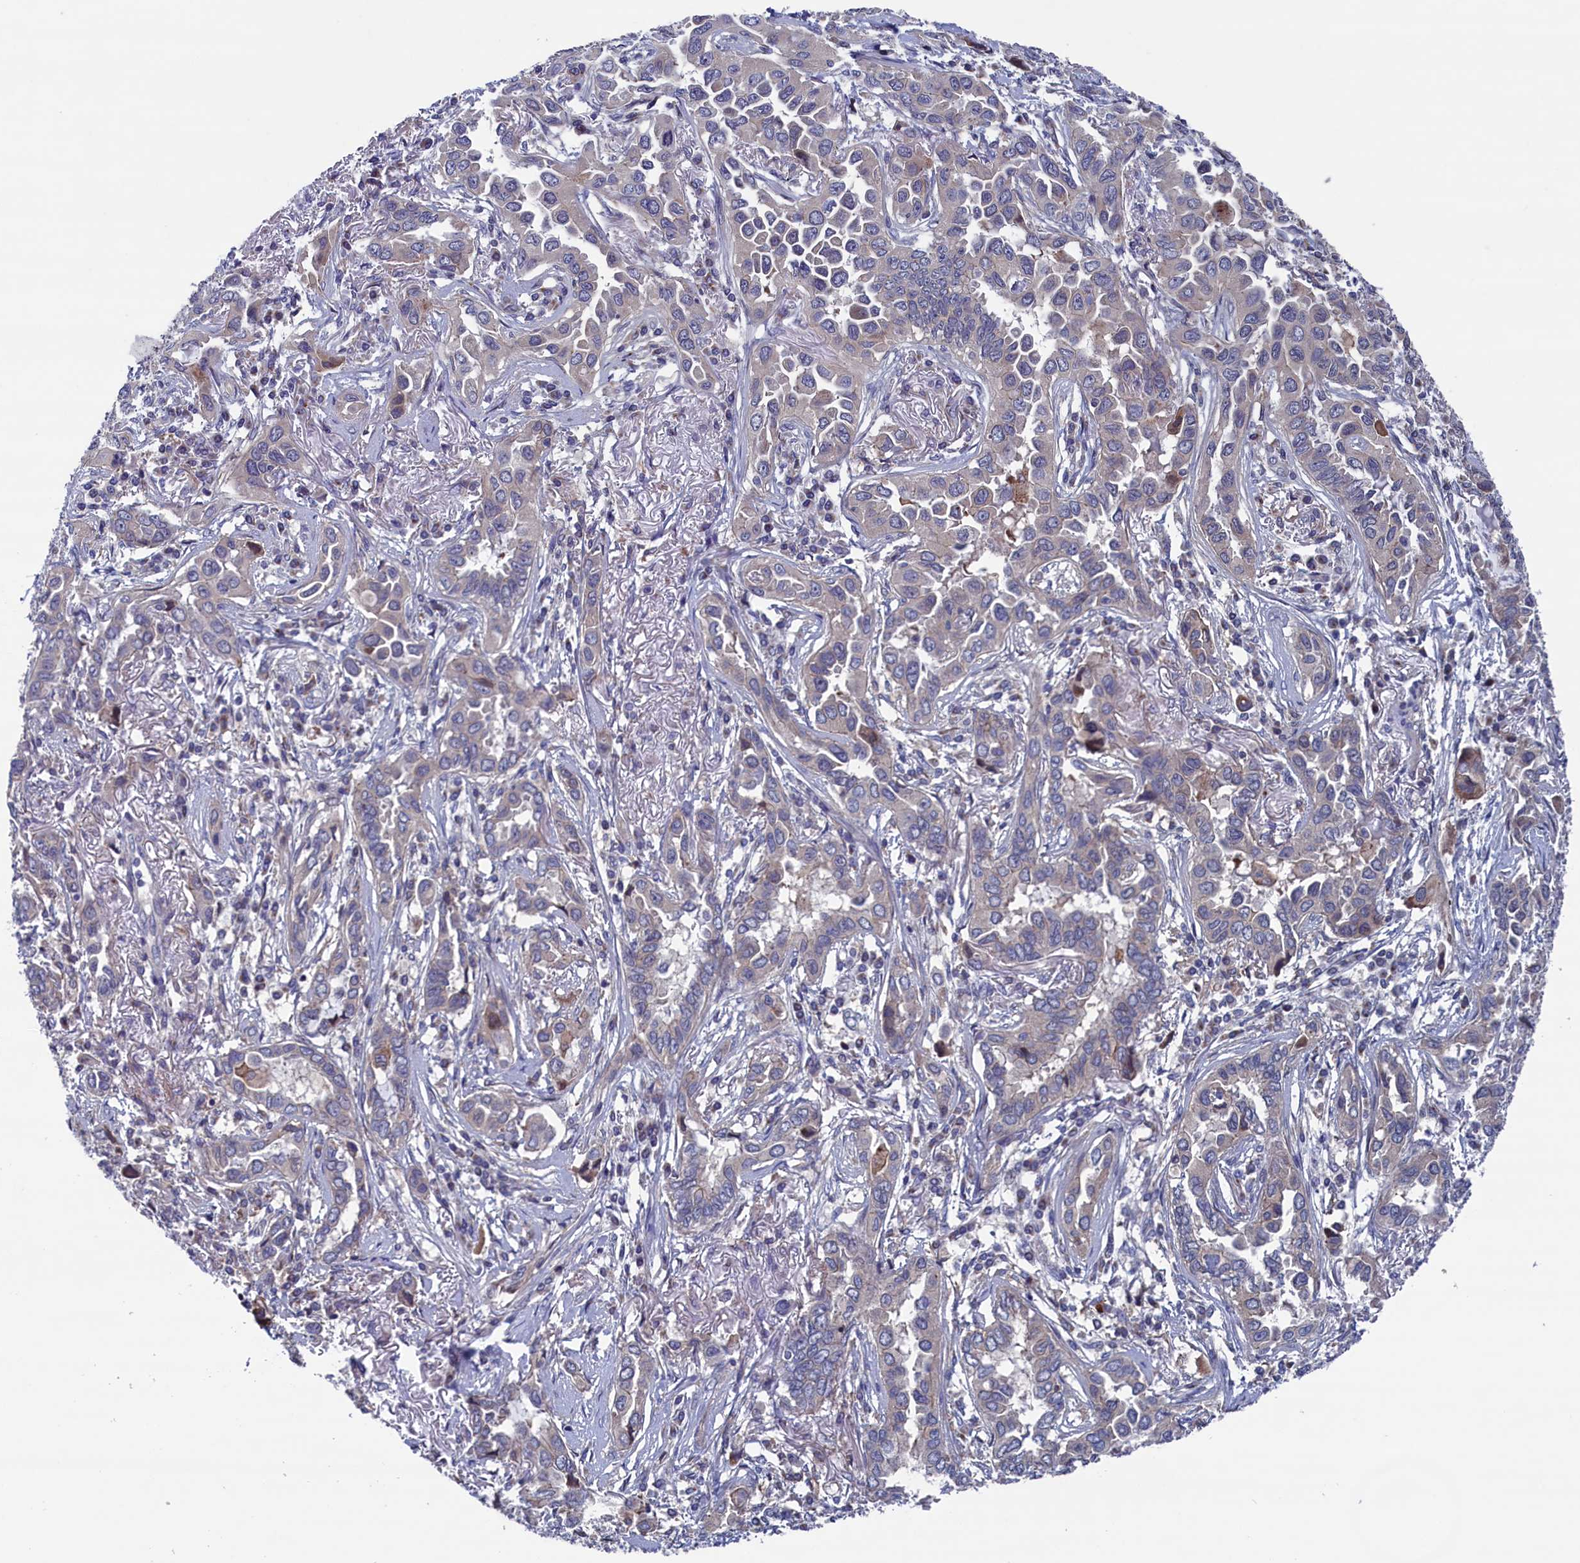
{"staining": {"intensity": "moderate", "quantity": "25%-75%", "location": "cytoplasmic/membranous"}, "tissue": "lung cancer", "cell_type": "Tumor cells", "image_type": "cancer", "snomed": [{"axis": "morphology", "description": "Adenocarcinoma, NOS"}, {"axis": "topography", "description": "Lung"}], "caption": "Tumor cells show moderate cytoplasmic/membranous staining in approximately 25%-75% of cells in lung cancer.", "gene": "SPATA13", "patient": {"sex": "female", "age": 76}}